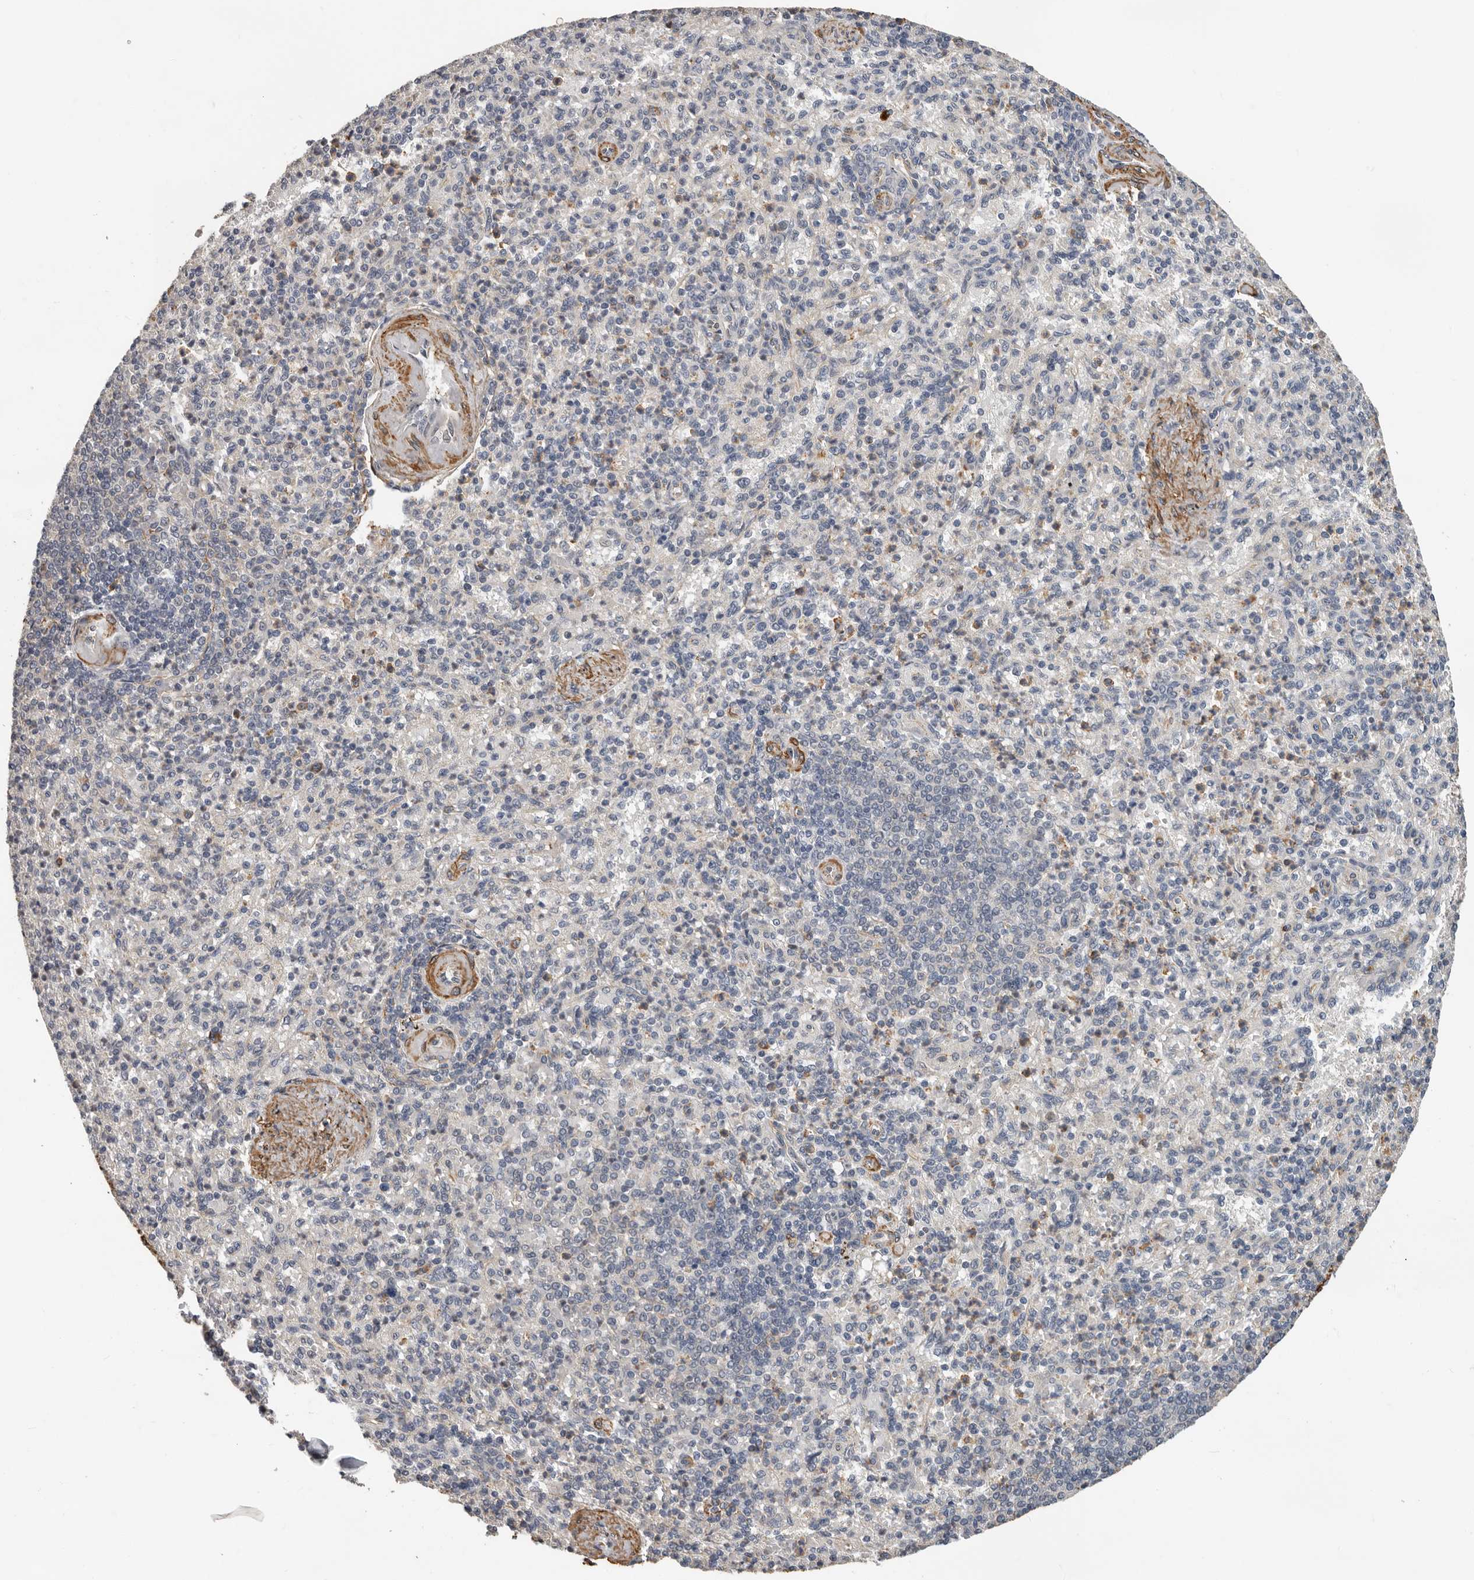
{"staining": {"intensity": "negative", "quantity": "none", "location": "none"}, "tissue": "spleen", "cell_type": "Cells in red pulp", "image_type": "normal", "snomed": [{"axis": "morphology", "description": "Normal tissue, NOS"}, {"axis": "topography", "description": "Spleen"}], "caption": "Photomicrograph shows no protein staining in cells in red pulp of benign spleen.", "gene": "RNF157", "patient": {"sex": "female", "age": 74}}